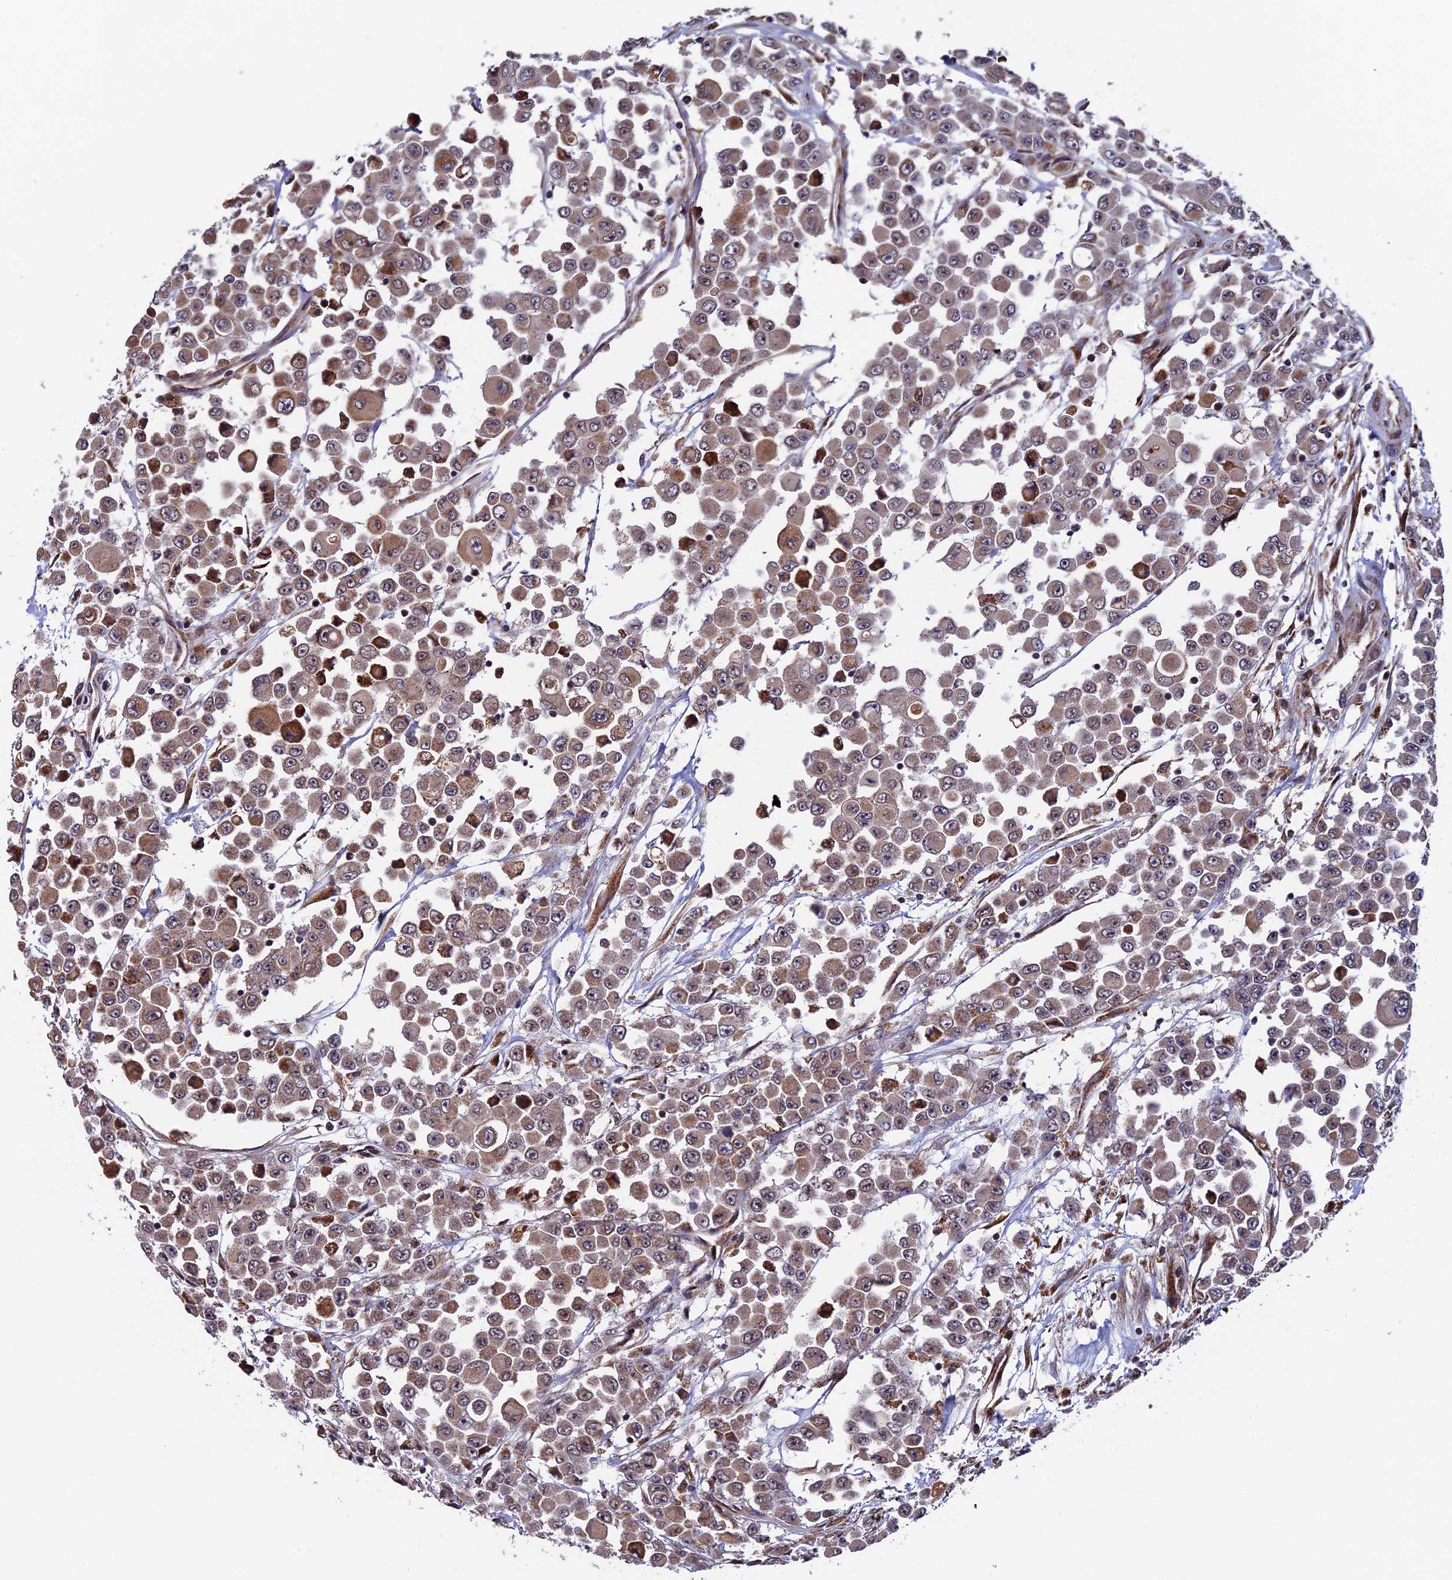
{"staining": {"intensity": "moderate", "quantity": ">75%", "location": "cytoplasmic/membranous"}, "tissue": "colorectal cancer", "cell_type": "Tumor cells", "image_type": "cancer", "snomed": [{"axis": "morphology", "description": "Adenocarcinoma, NOS"}, {"axis": "topography", "description": "Colon"}], "caption": "Tumor cells demonstrate moderate cytoplasmic/membranous expression in about >75% of cells in colorectal cancer (adenocarcinoma).", "gene": "RNF17", "patient": {"sex": "male", "age": 51}}